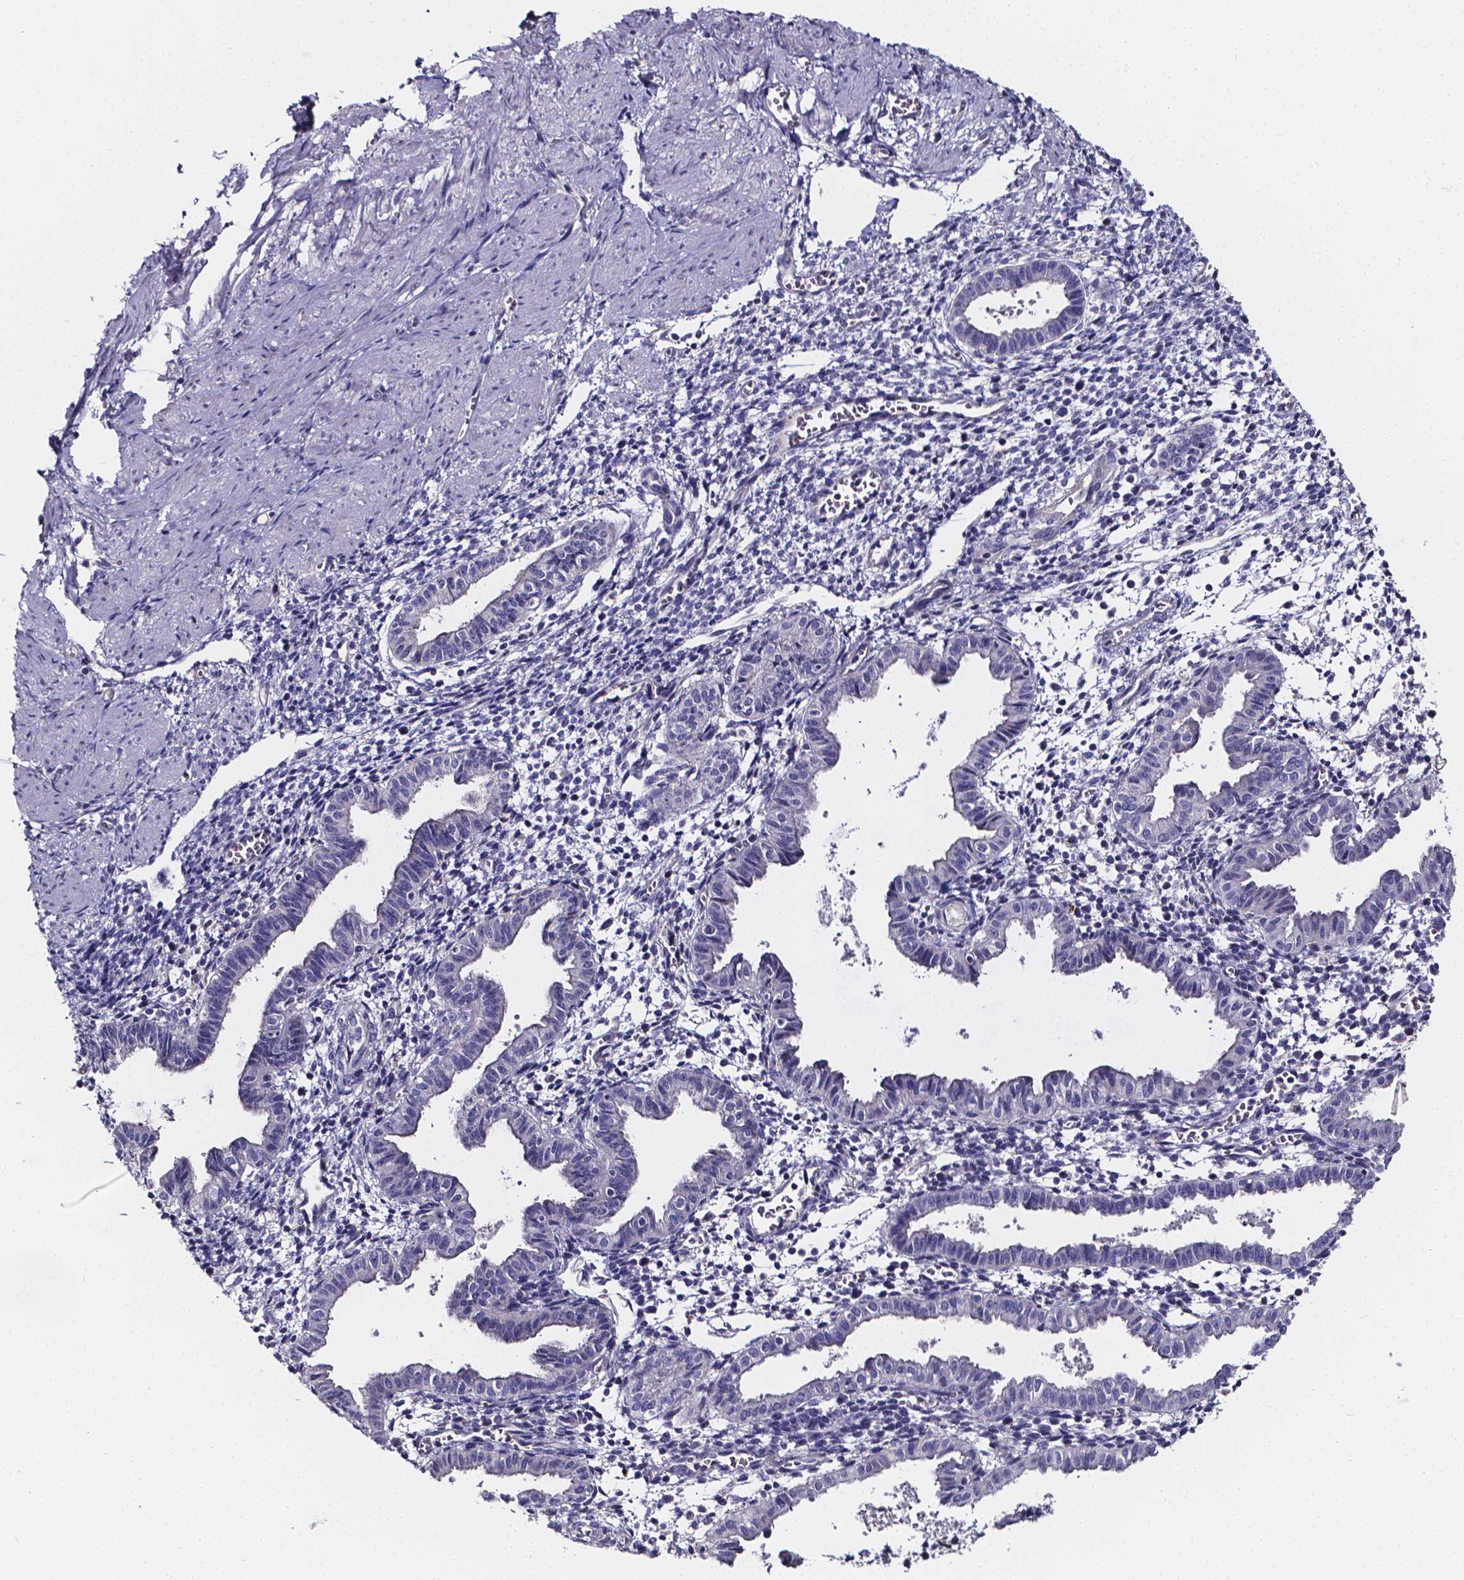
{"staining": {"intensity": "negative", "quantity": "none", "location": "none"}, "tissue": "endometrium", "cell_type": "Cells in endometrial stroma", "image_type": "normal", "snomed": [{"axis": "morphology", "description": "Normal tissue, NOS"}, {"axis": "topography", "description": "Endometrium"}], "caption": "This is an IHC histopathology image of normal human endometrium. There is no expression in cells in endometrial stroma.", "gene": "CACNG8", "patient": {"sex": "female", "age": 37}}